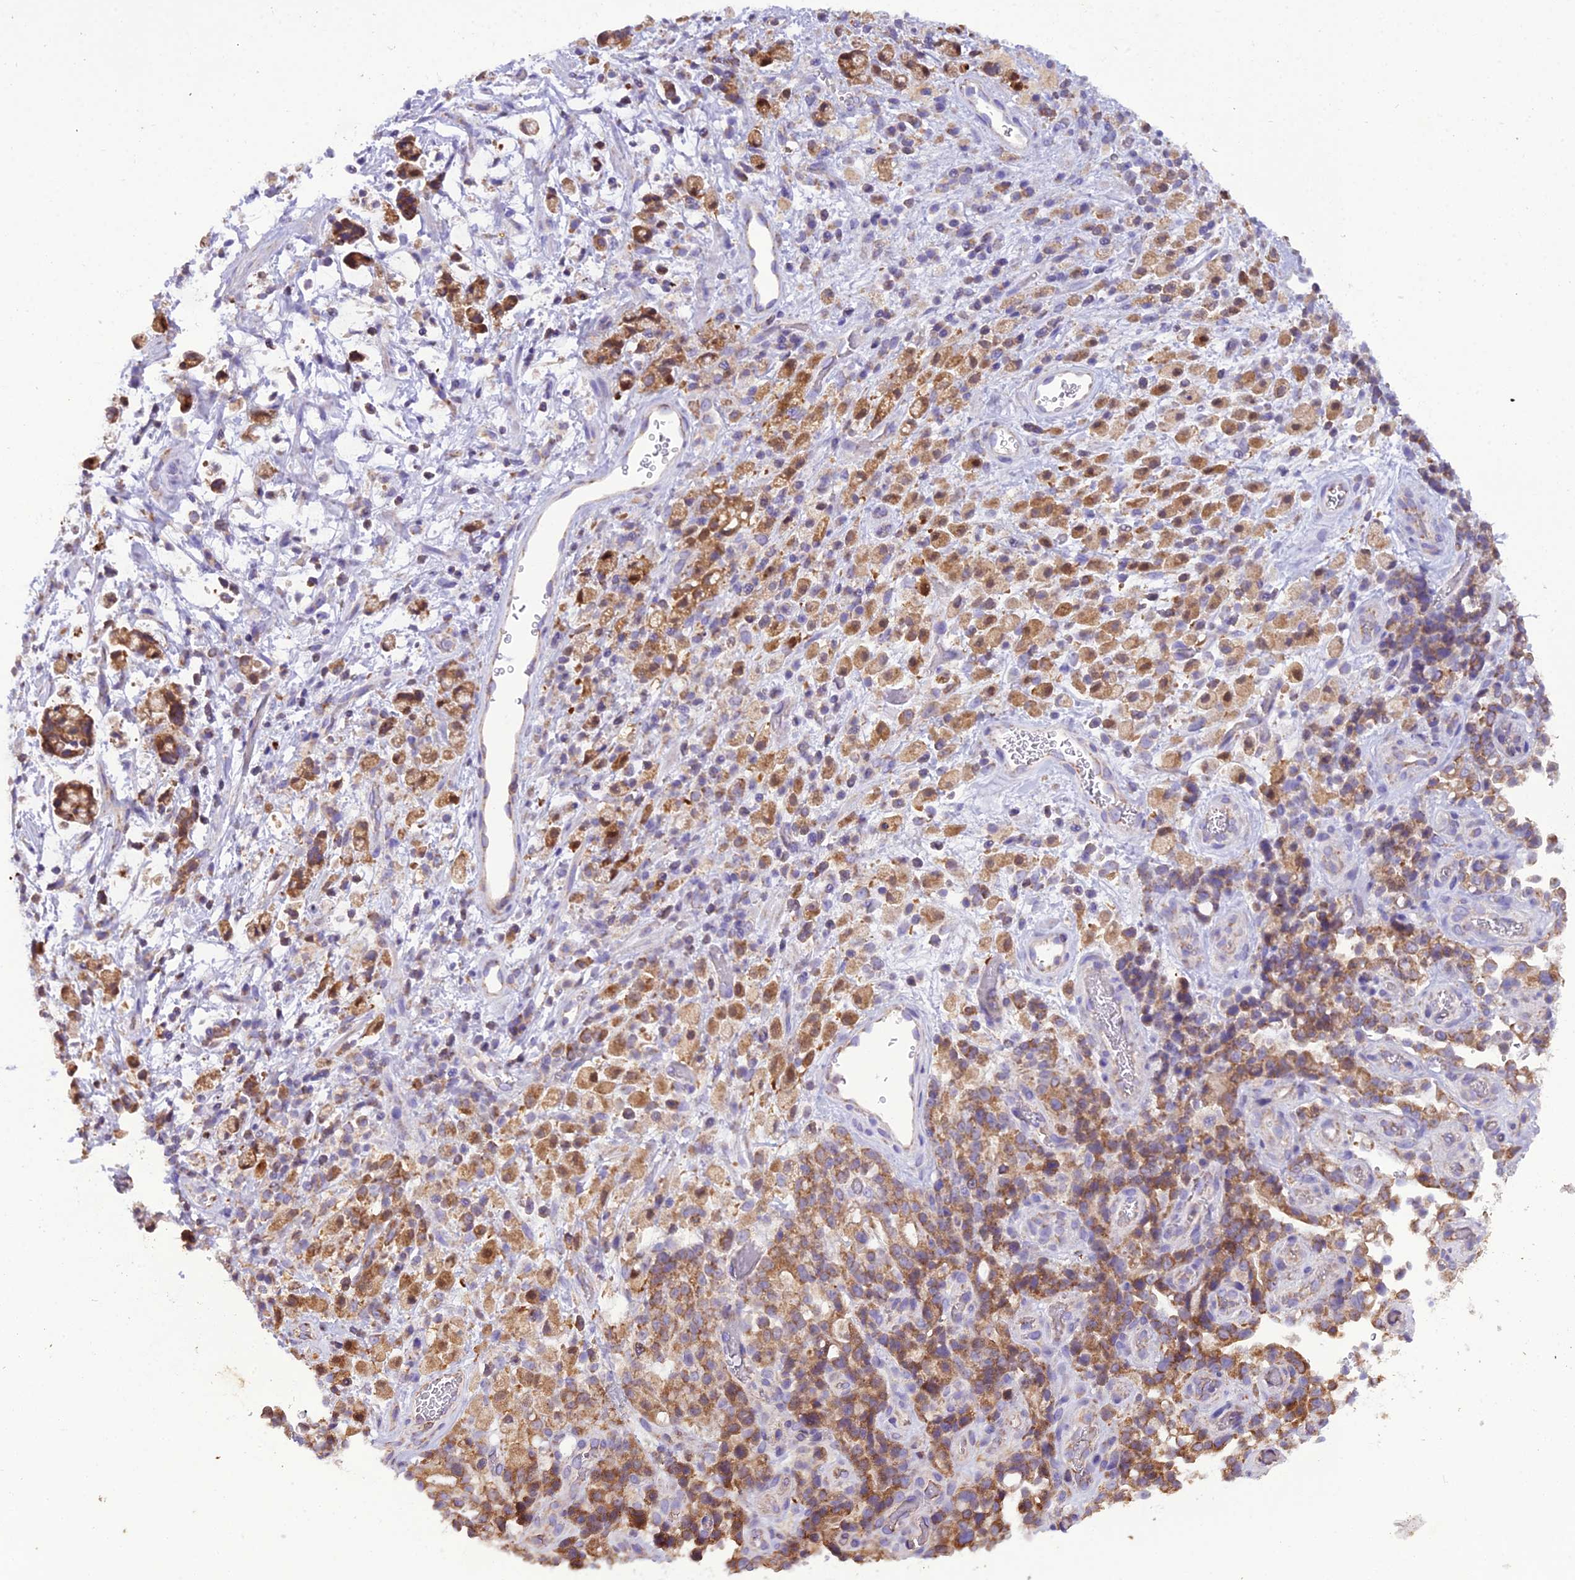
{"staining": {"intensity": "moderate", "quantity": ">75%", "location": "cytoplasmic/membranous"}, "tissue": "stomach cancer", "cell_type": "Tumor cells", "image_type": "cancer", "snomed": [{"axis": "morphology", "description": "Adenocarcinoma, NOS"}, {"axis": "topography", "description": "Stomach"}], "caption": "Protein expression analysis of human stomach cancer reveals moderate cytoplasmic/membranous staining in approximately >75% of tumor cells. The staining was performed using DAB to visualize the protein expression in brown, while the nuclei were stained in blue with hematoxylin (Magnification: 20x).", "gene": "GPD1", "patient": {"sex": "female", "age": 60}}